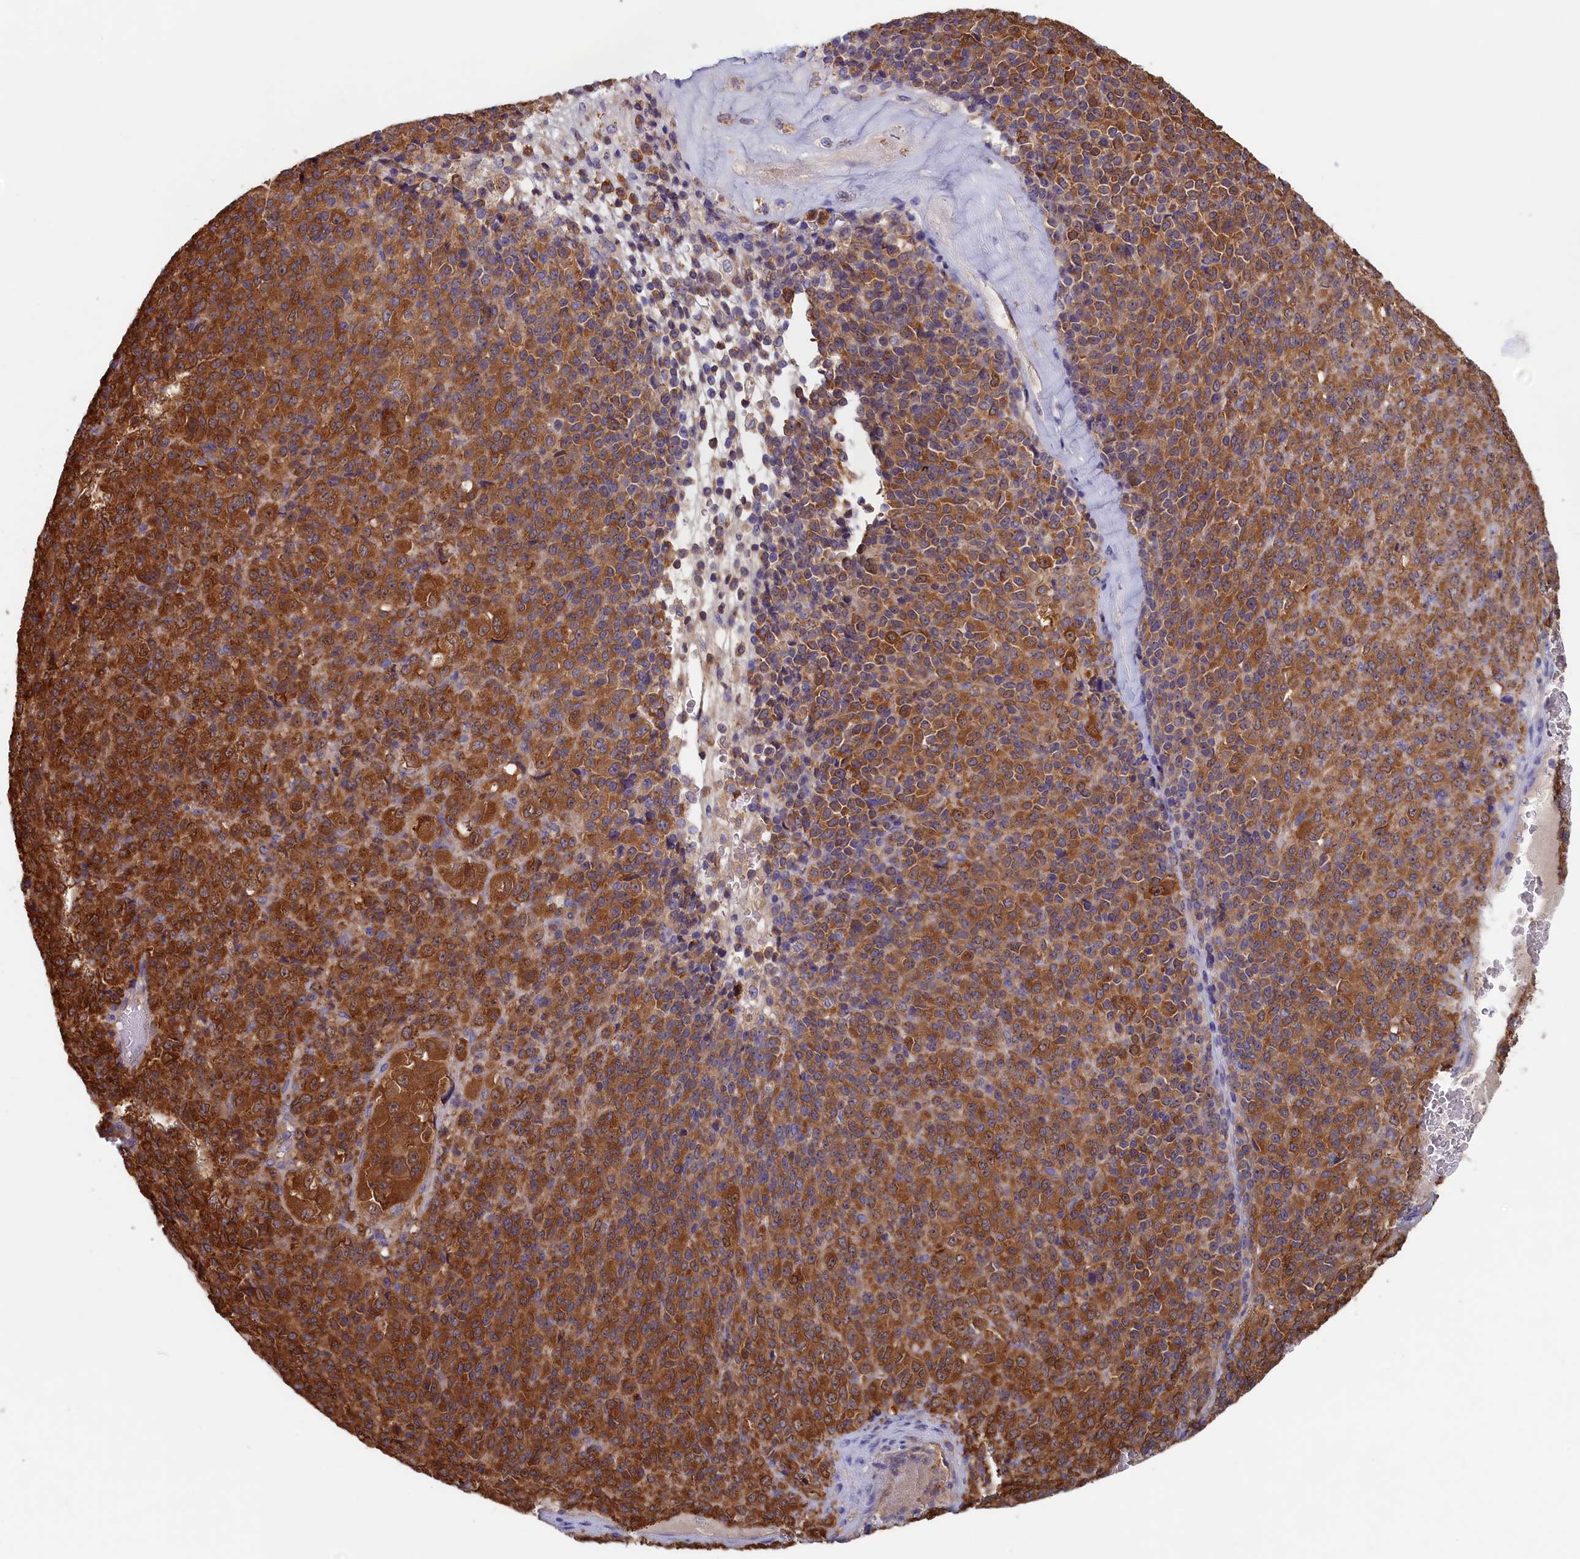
{"staining": {"intensity": "strong", "quantity": ">75%", "location": "cytoplasmic/membranous"}, "tissue": "melanoma", "cell_type": "Tumor cells", "image_type": "cancer", "snomed": [{"axis": "morphology", "description": "Malignant melanoma, Metastatic site"}, {"axis": "topography", "description": "Brain"}], "caption": "DAB (3,3'-diaminobenzidine) immunohistochemical staining of human malignant melanoma (metastatic site) reveals strong cytoplasmic/membranous protein expression in about >75% of tumor cells.", "gene": "SYNDIG1L", "patient": {"sex": "female", "age": 56}}